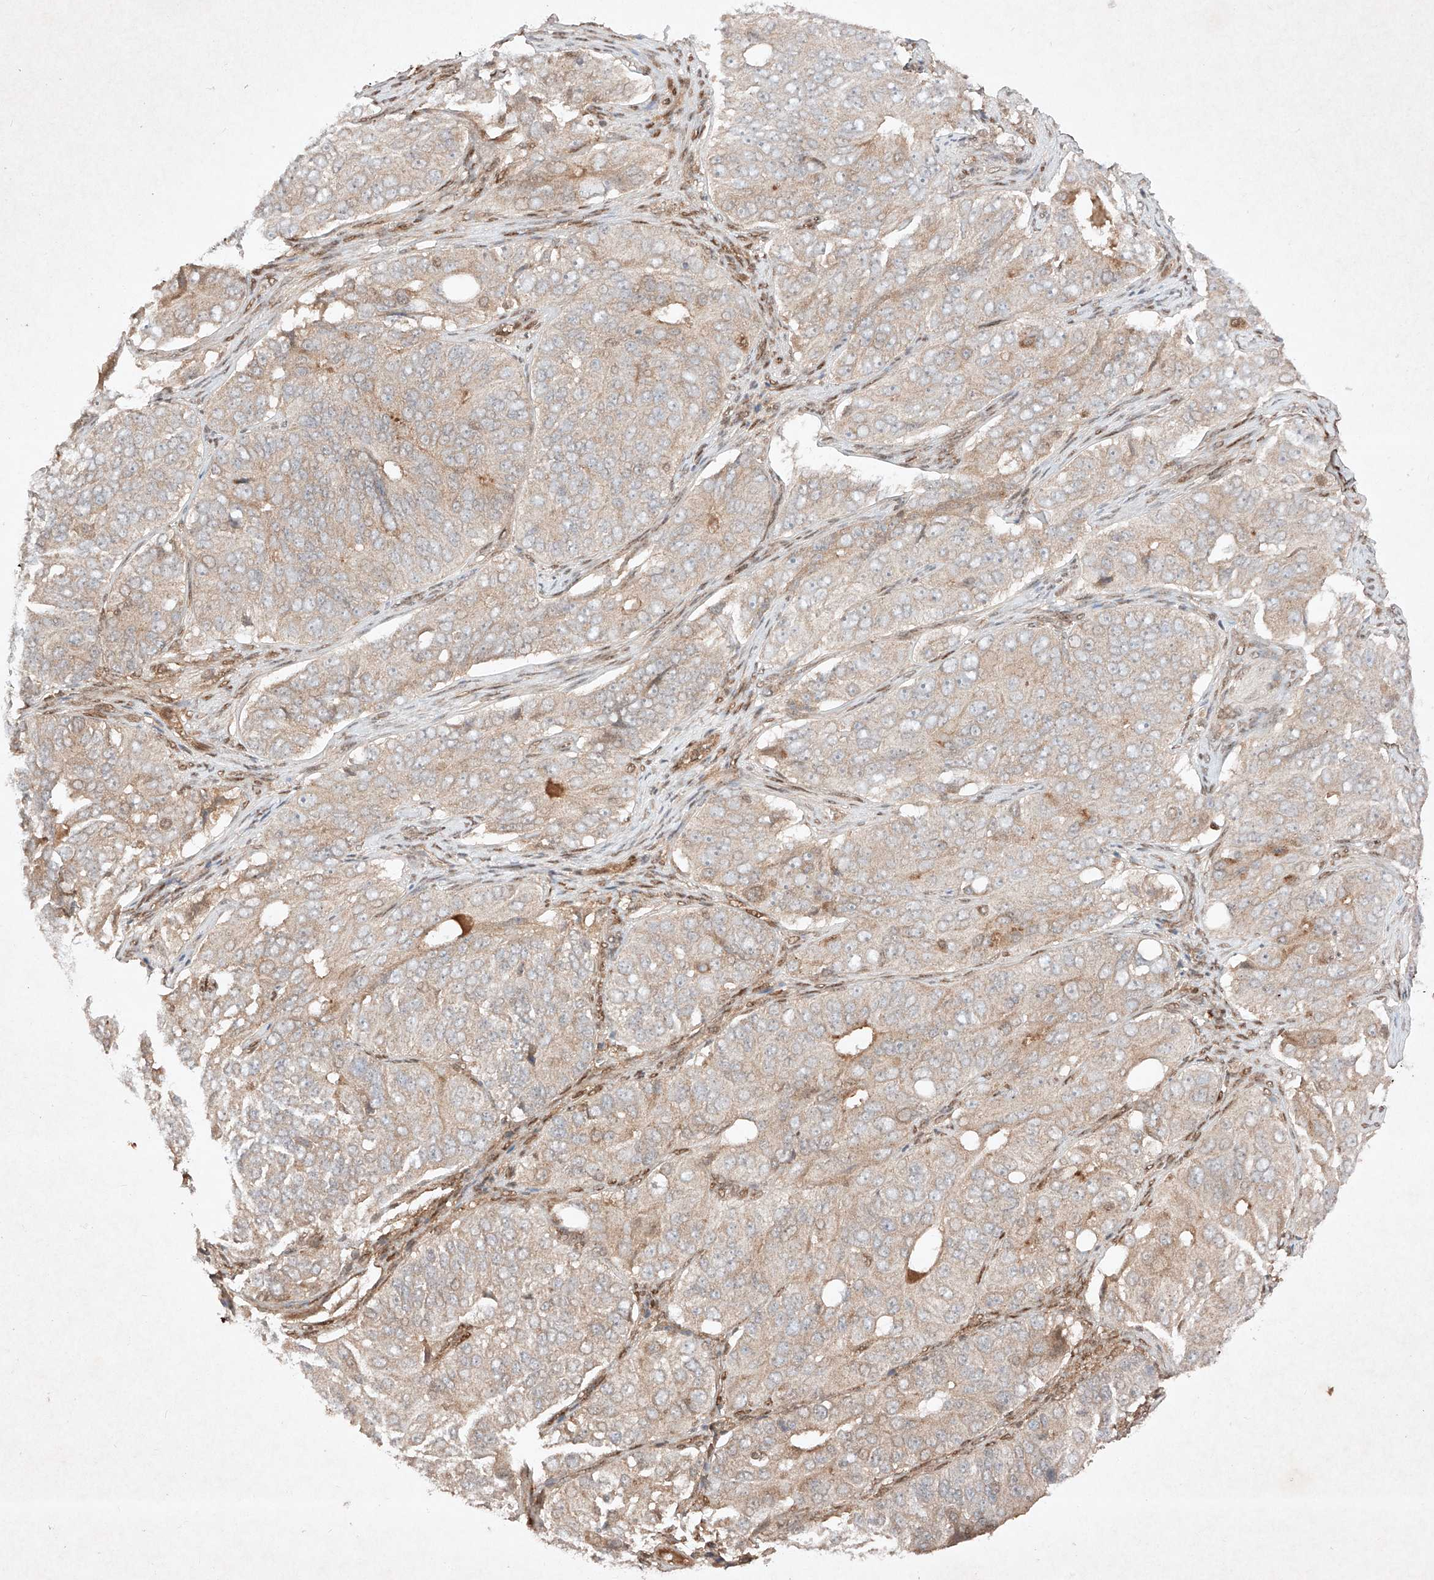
{"staining": {"intensity": "weak", "quantity": "25%-75%", "location": "cytoplasmic/membranous"}, "tissue": "ovarian cancer", "cell_type": "Tumor cells", "image_type": "cancer", "snomed": [{"axis": "morphology", "description": "Carcinoma, endometroid"}, {"axis": "topography", "description": "Ovary"}], "caption": "This micrograph demonstrates endometroid carcinoma (ovarian) stained with IHC to label a protein in brown. The cytoplasmic/membranous of tumor cells show weak positivity for the protein. Nuclei are counter-stained blue.", "gene": "RNF31", "patient": {"sex": "female", "age": 51}}